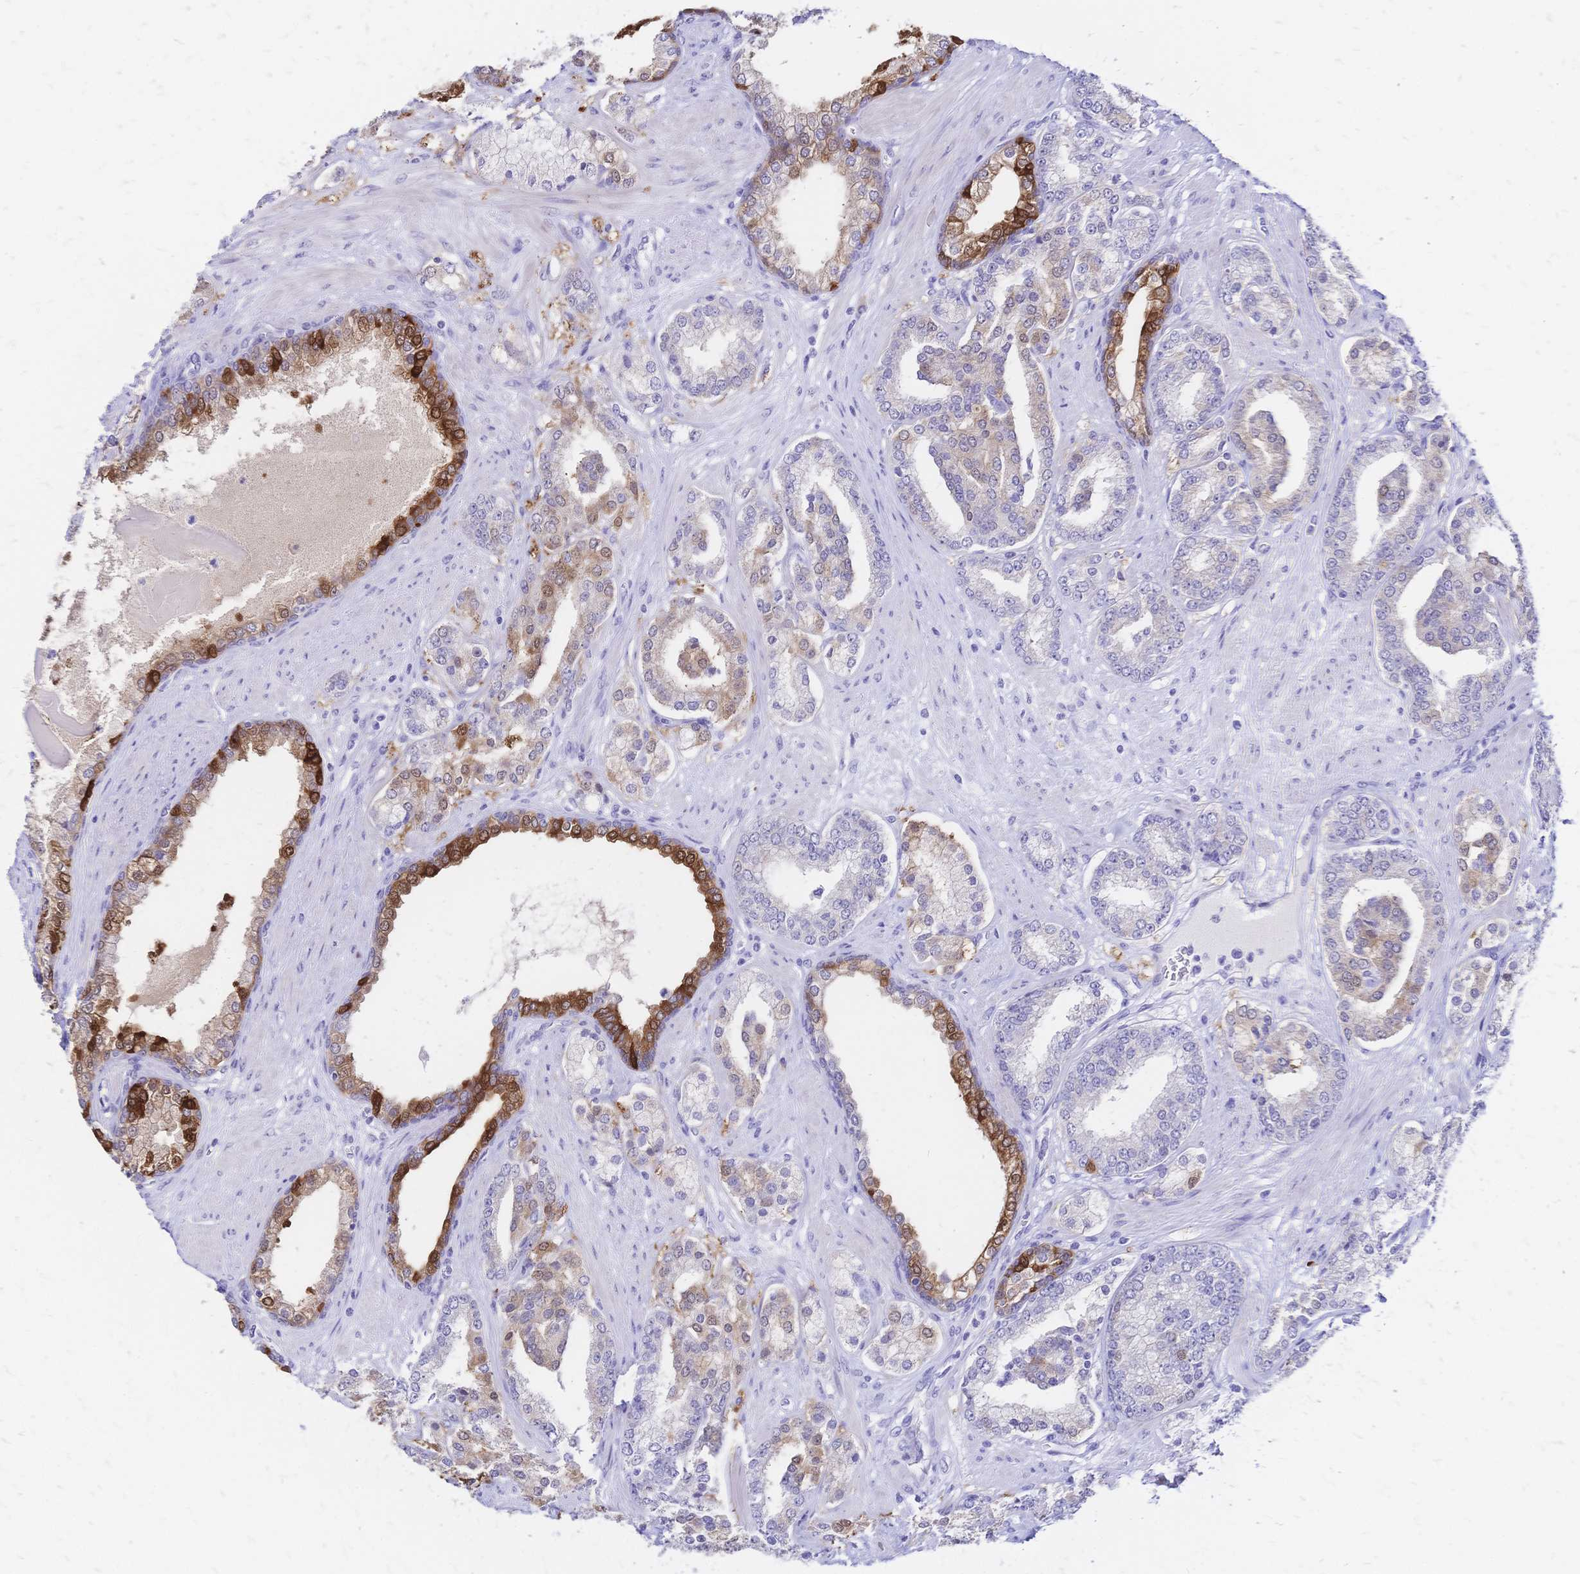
{"staining": {"intensity": "moderate", "quantity": "25%-75%", "location": "cytoplasmic/membranous"}, "tissue": "prostate cancer", "cell_type": "Tumor cells", "image_type": "cancer", "snomed": [{"axis": "morphology", "description": "Adenocarcinoma, High grade"}, {"axis": "topography", "description": "Prostate"}], "caption": "Human prostate cancer (adenocarcinoma (high-grade)) stained with a protein marker displays moderate staining in tumor cells.", "gene": "GRB7", "patient": {"sex": "male", "age": 62}}